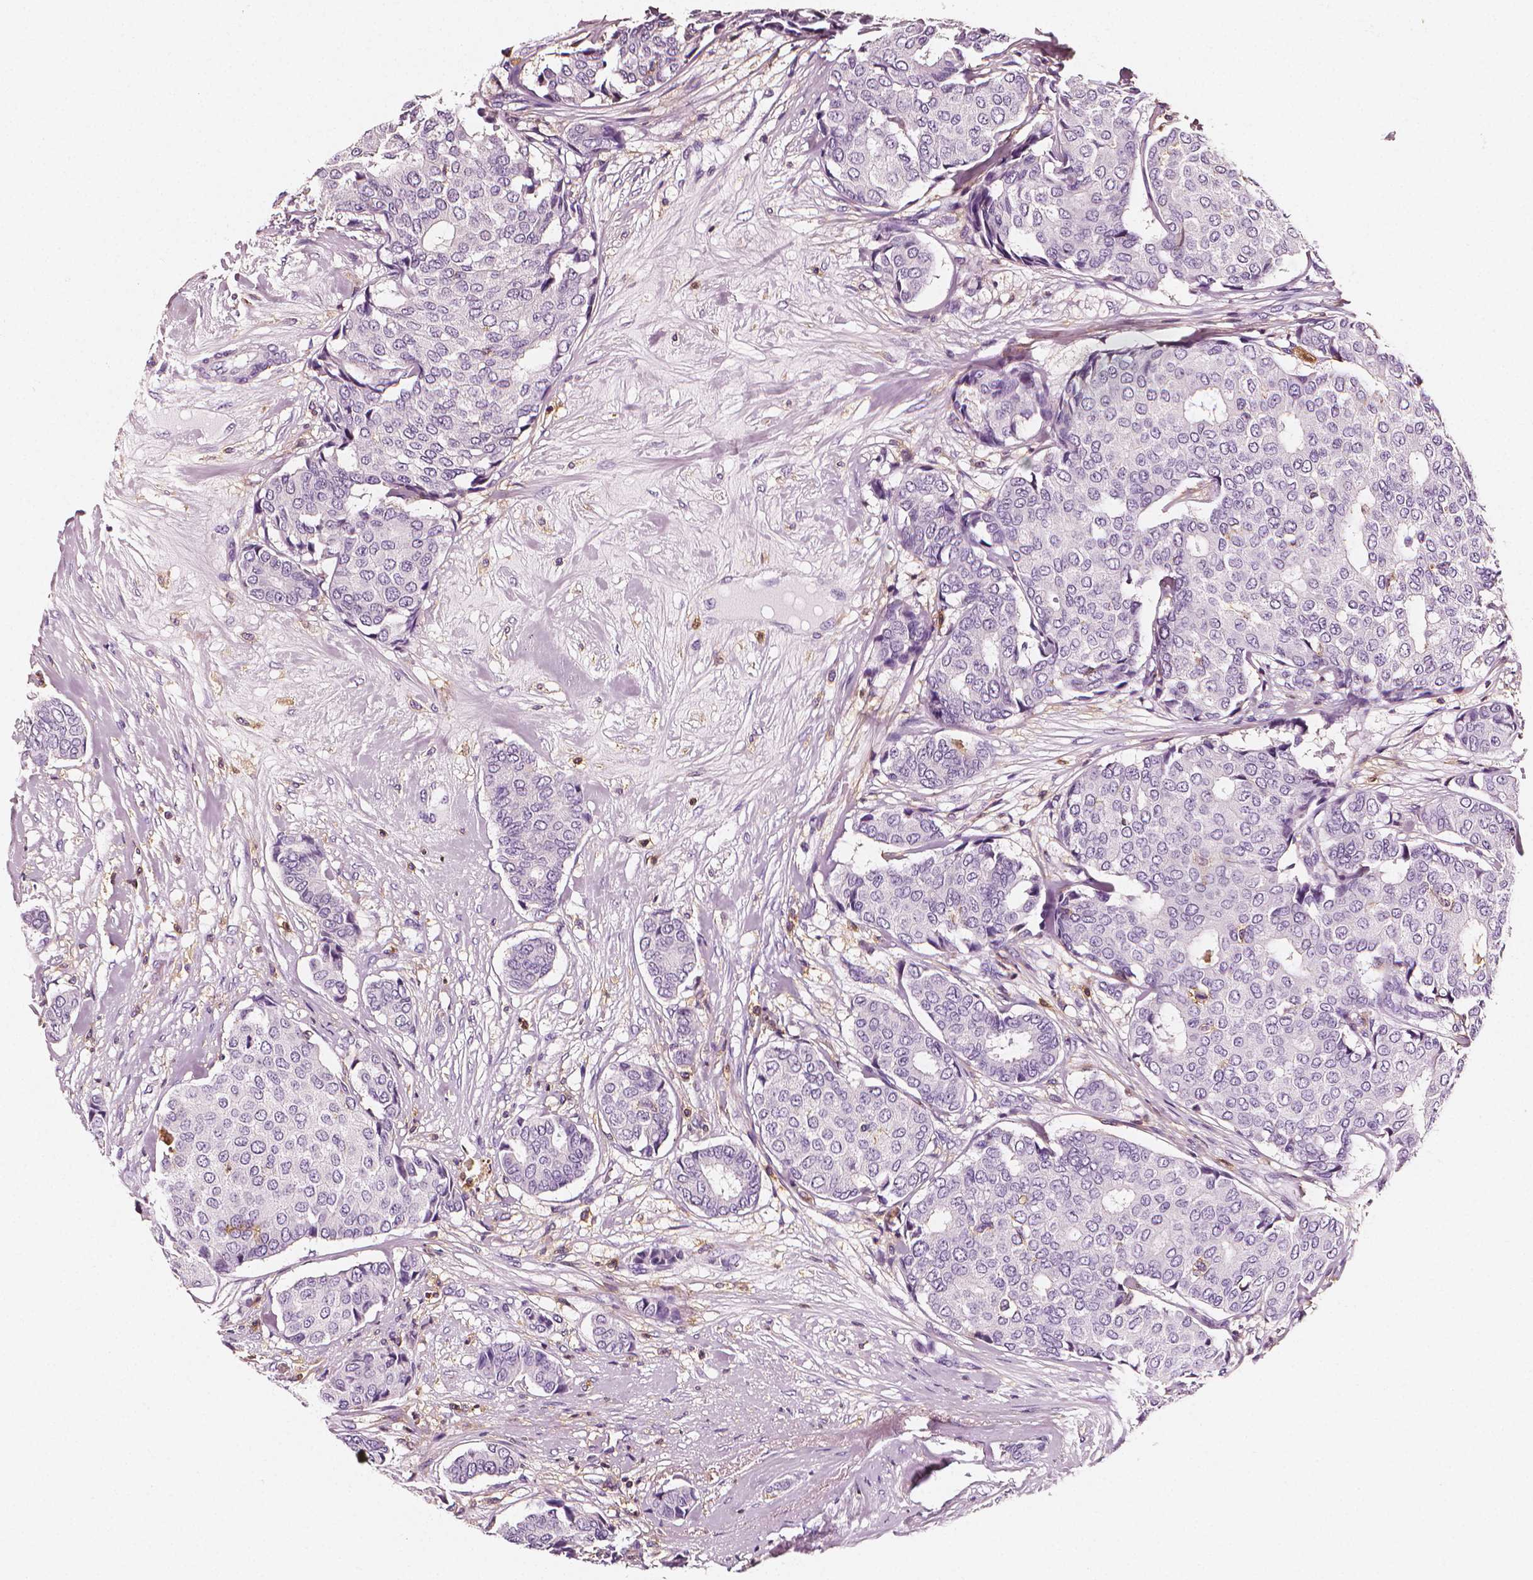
{"staining": {"intensity": "negative", "quantity": "none", "location": "none"}, "tissue": "breast cancer", "cell_type": "Tumor cells", "image_type": "cancer", "snomed": [{"axis": "morphology", "description": "Duct carcinoma"}, {"axis": "topography", "description": "Breast"}], "caption": "DAB immunohistochemical staining of breast cancer (intraductal carcinoma) exhibits no significant positivity in tumor cells.", "gene": "PTPRC", "patient": {"sex": "female", "age": 75}}